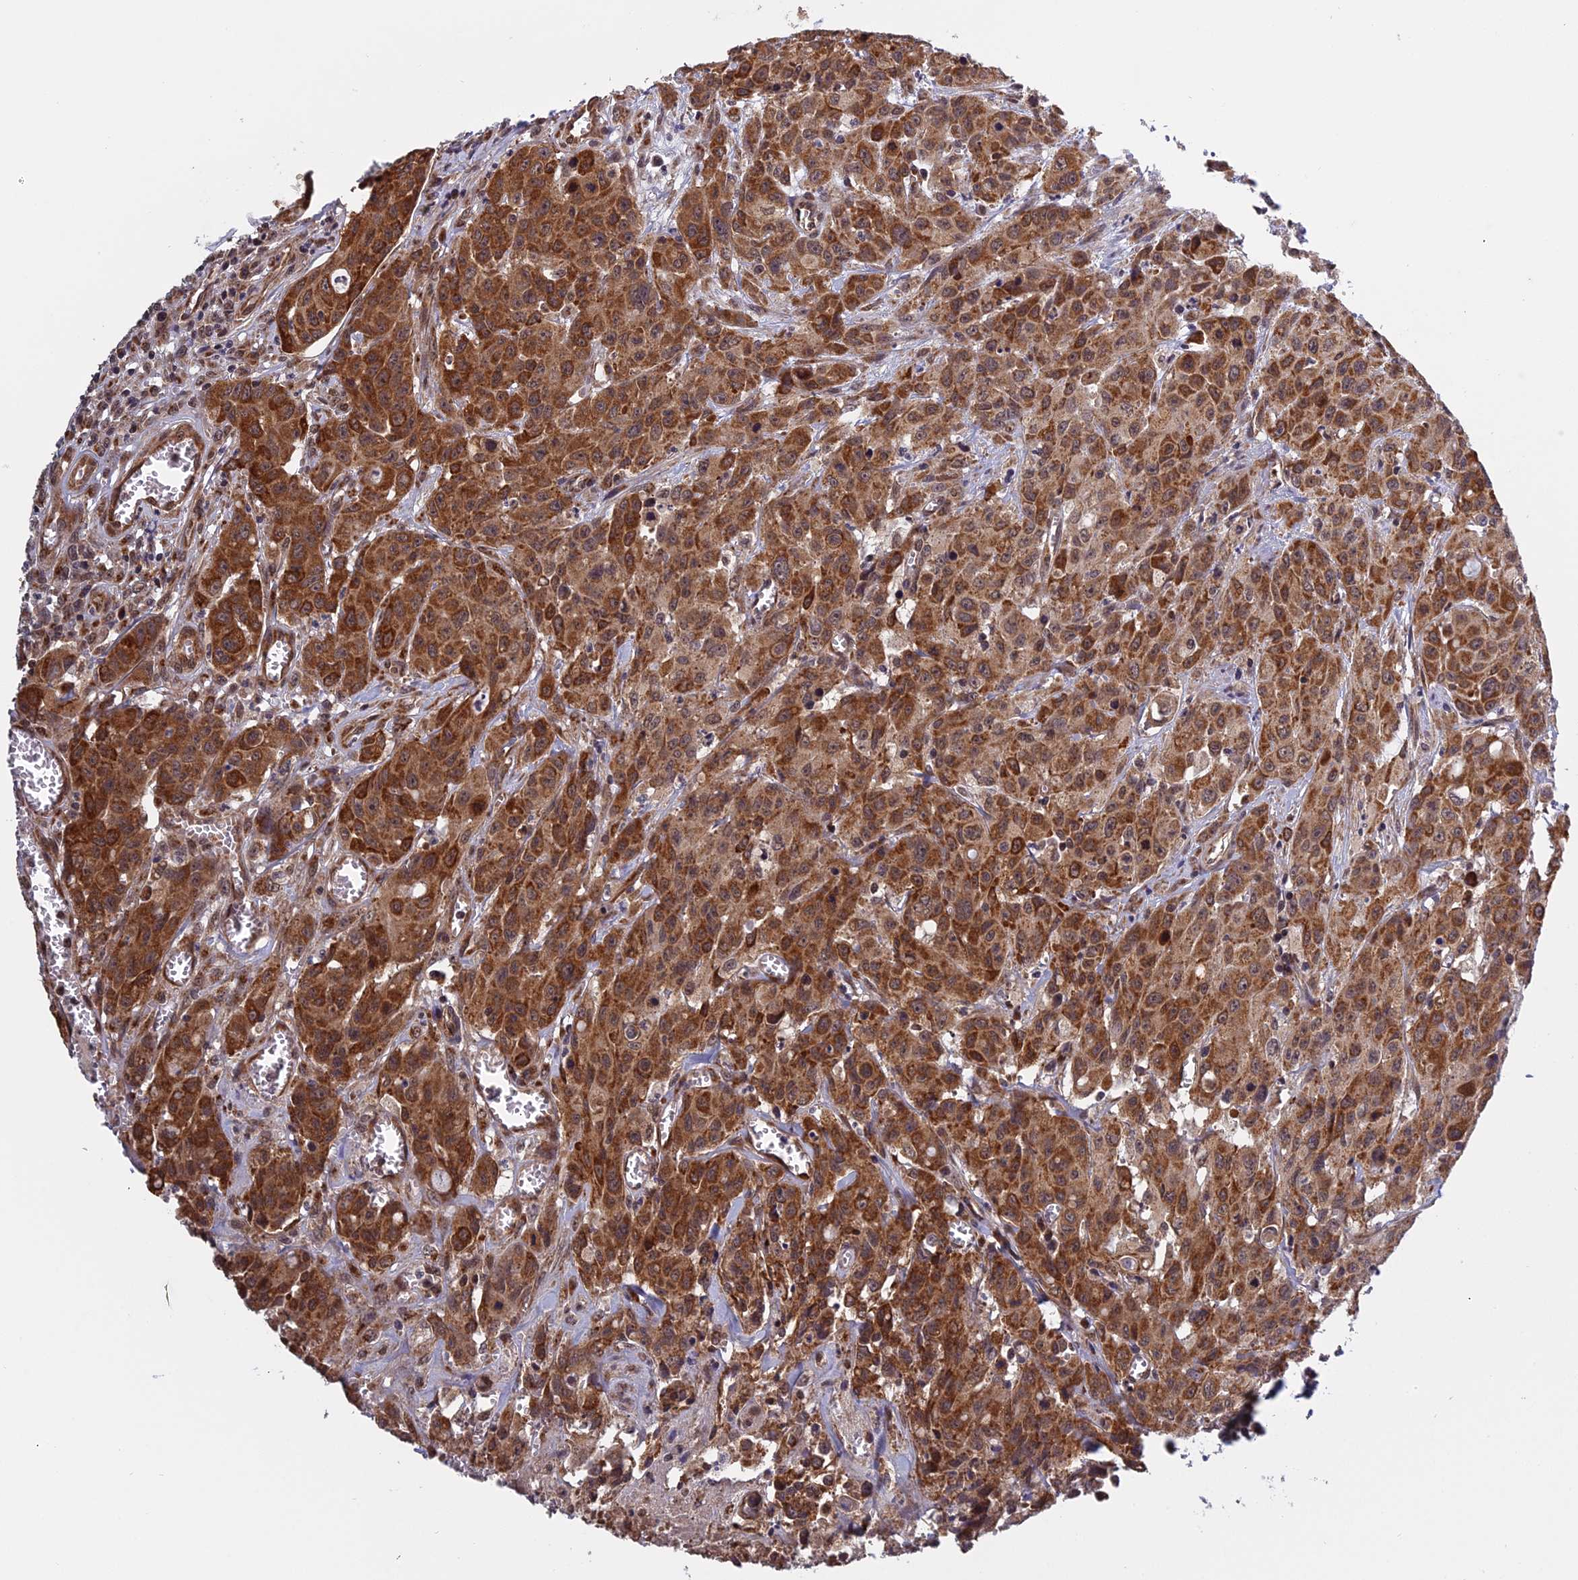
{"staining": {"intensity": "strong", "quantity": ">75%", "location": "cytoplasmic/membranous"}, "tissue": "colorectal cancer", "cell_type": "Tumor cells", "image_type": "cancer", "snomed": [{"axis": "morphology", "description": "Adenocarcinoma, NOS"}, {"axis": "topography", "description": "Colon"}], "caption": "Immunohistochemical staining of colorectal adenocarcinoma displays high levels of strong cytoplasmic/membranous positivity in about >75% of tumor cells.", "gene": "MEOX1", "patient": {"sex": "male", "age": 62}}